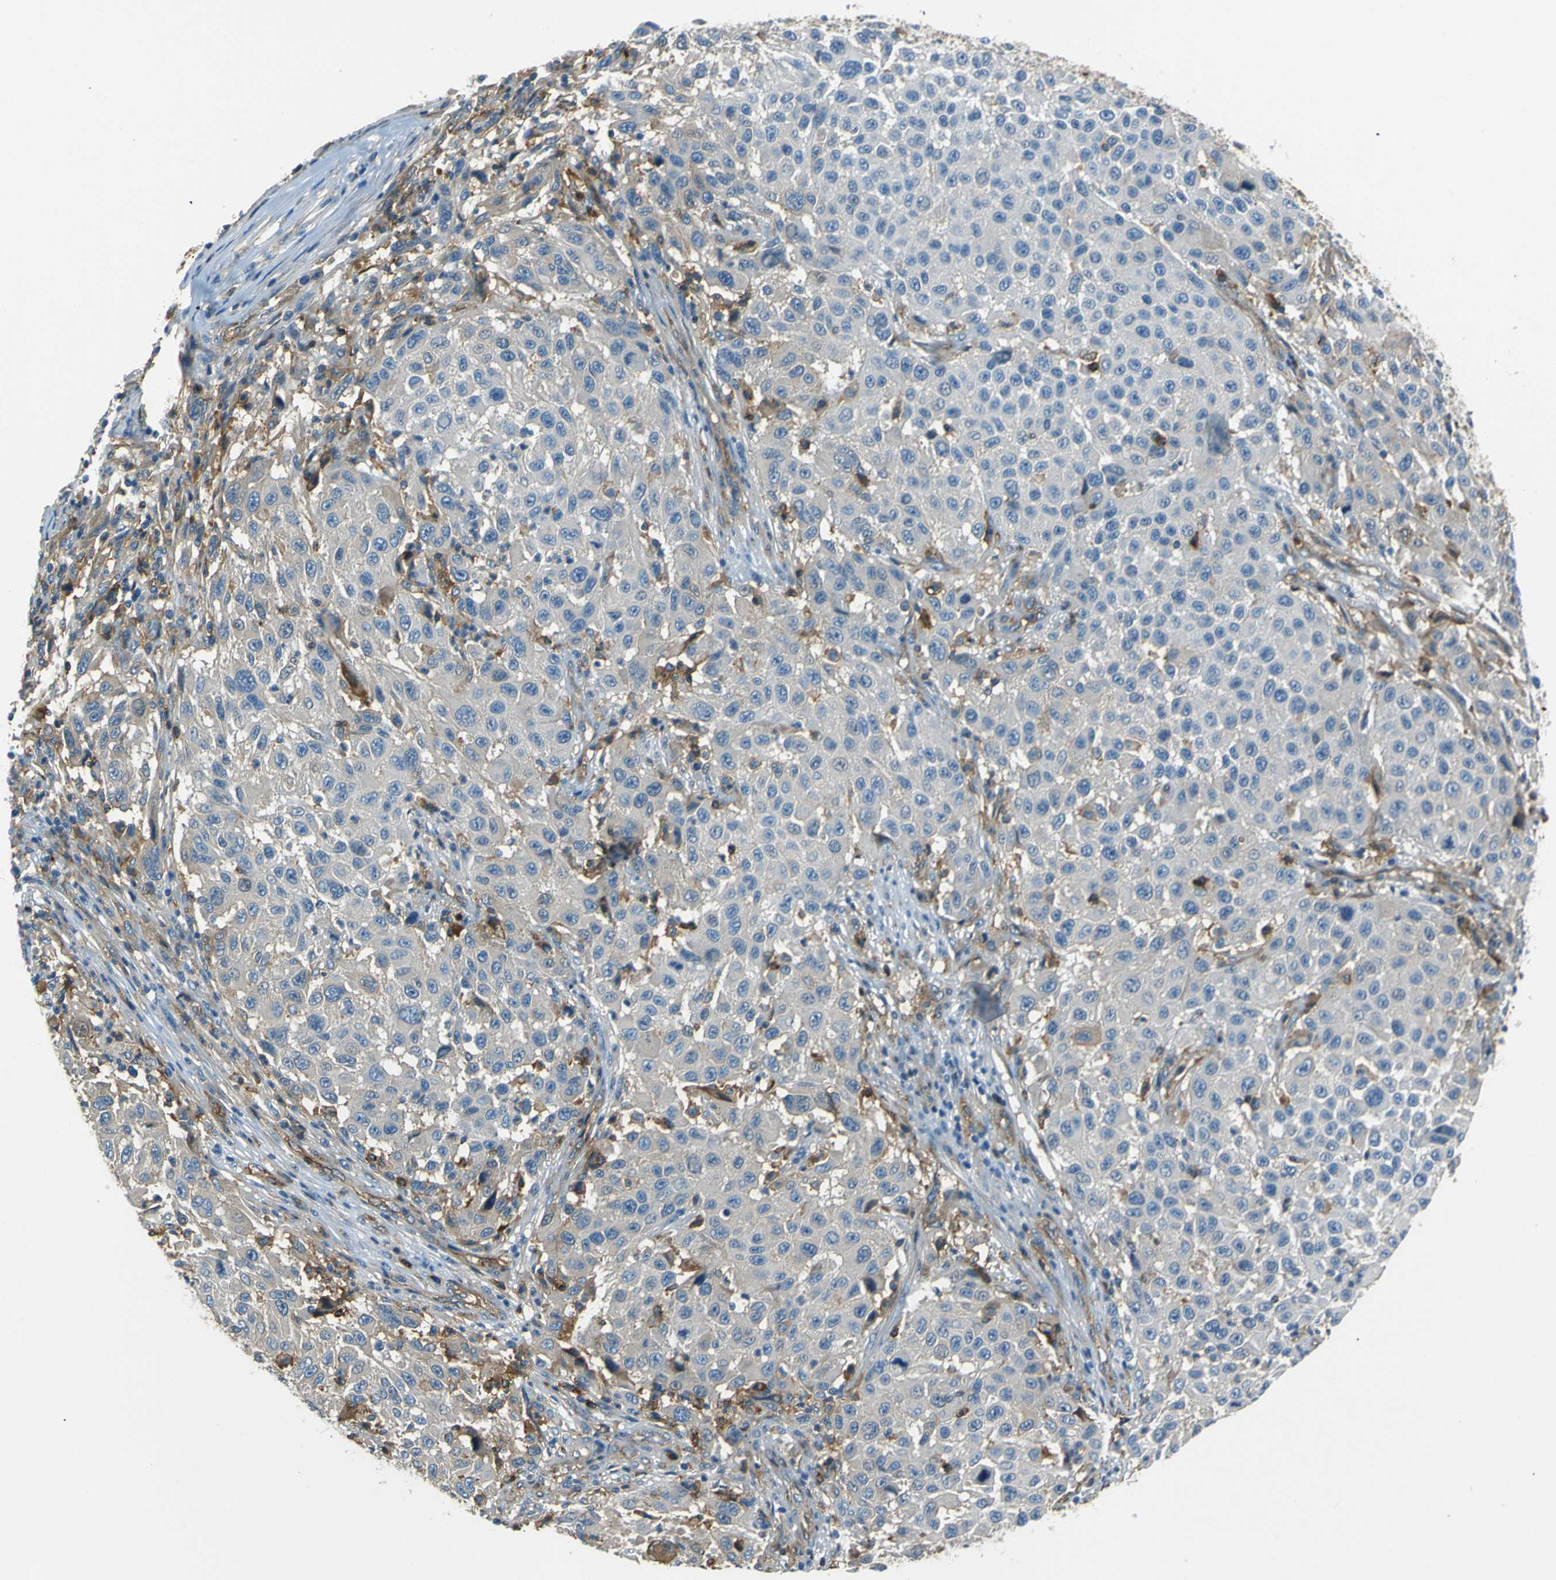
{"staining": {"intensity": "negative", "quantity": "none", "location": "none"}, "tissue": "melanoma", "cell_type": "Tumor cells", "image_type": "cancer", "snomed": [{"axis": "morphology", "description": "Malignant melanoma, Metastatic site"}, {"axis": "topography", "description": "Lymph node"}], "caption": "Immunohistochemical staining of malignant melanoma (metastatic site) displays no significant positivity in tumor cells.", "gene": "ENTPD1", "patient": {"sex": "male", "age": 61}}